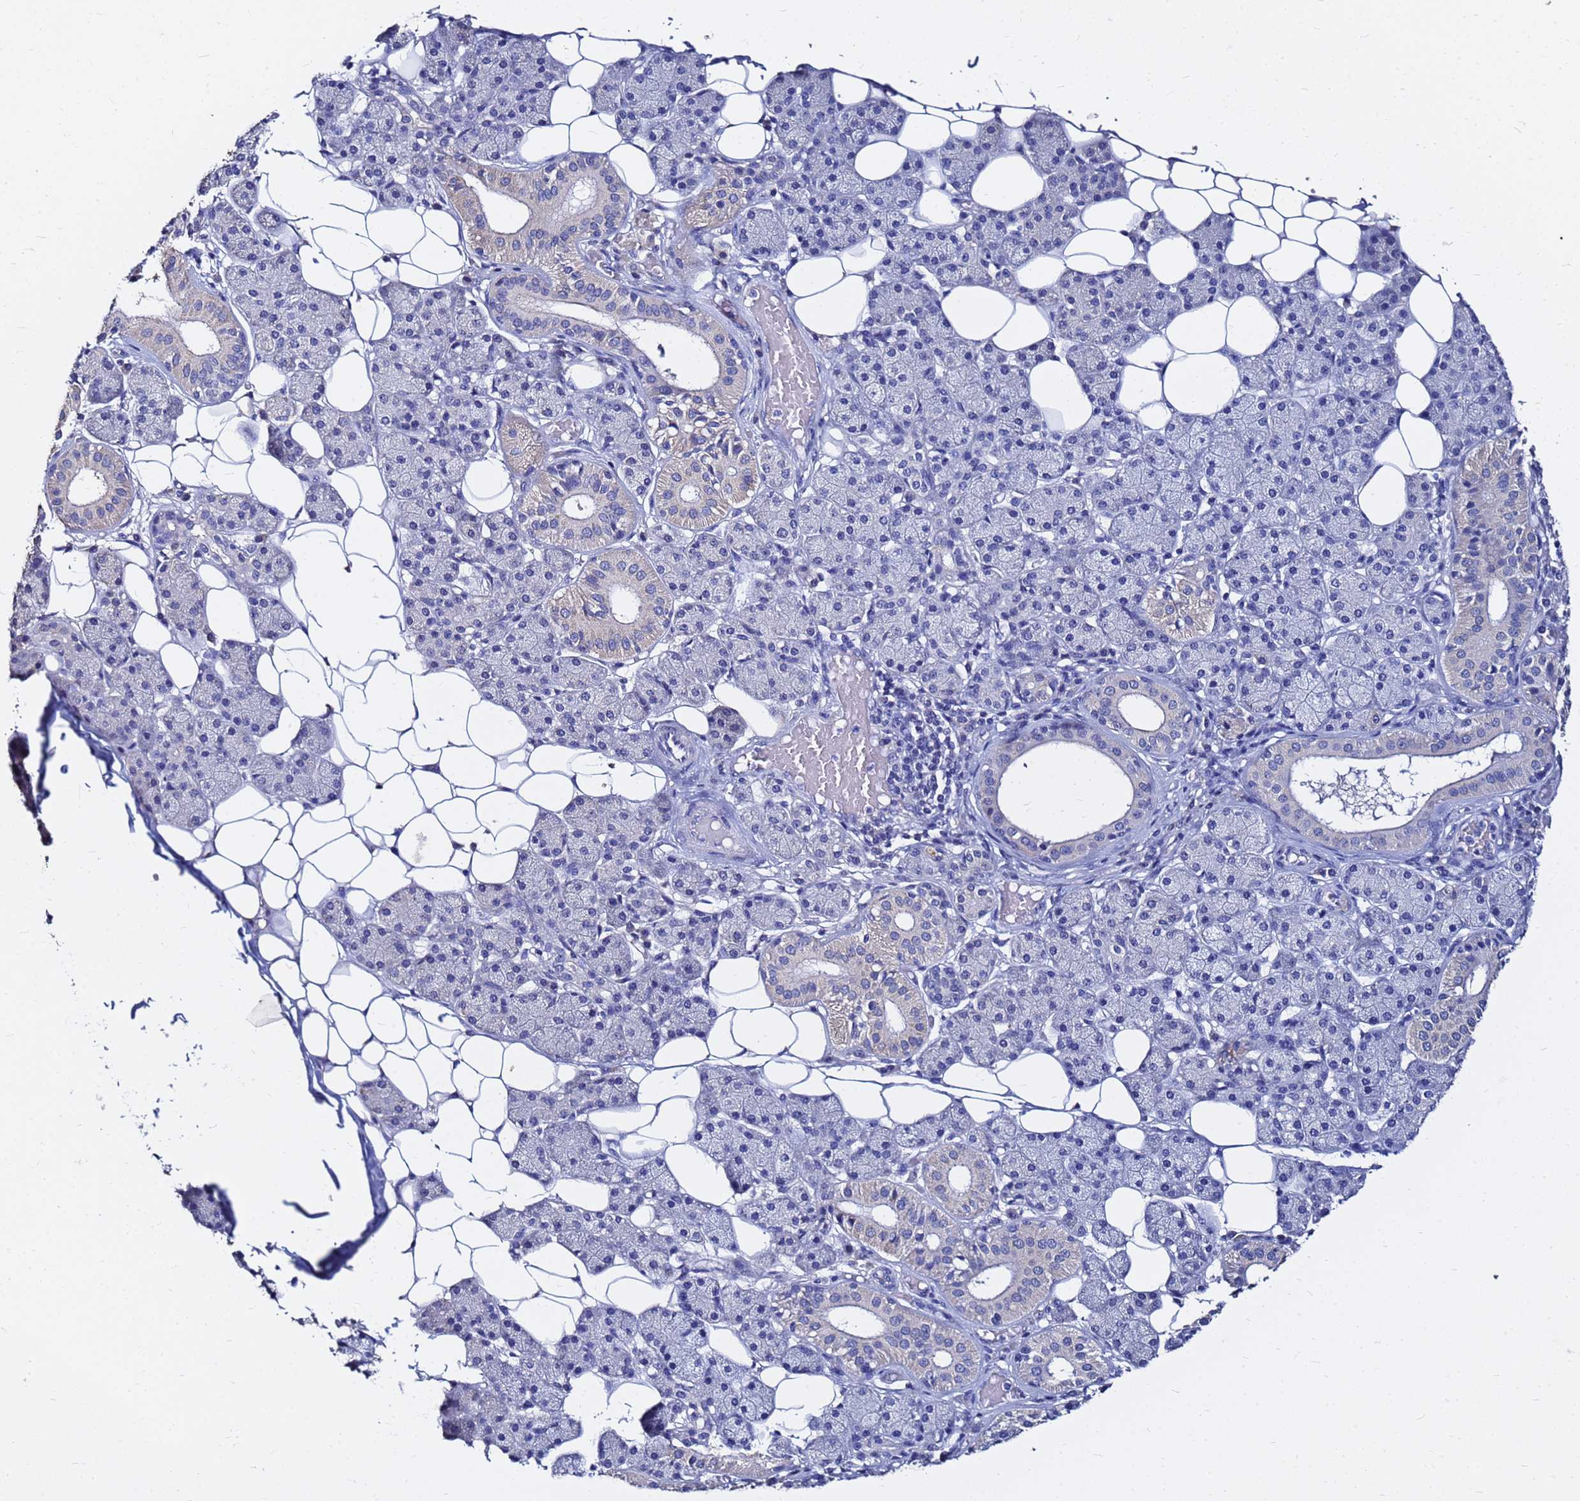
{"staining": {"intensity": "negative", "quantity": "none", "location": "none"}, "tissue": "salivary gland", "cell_type": "Glandular cells", "image_type": "normal", "snomed": [{"axis": "morphology", "description": "Normal tissue, NOS"}, {"axis": "topography", "description": "Salivary gland"}], "caption": "DAB immunohistochemical staining of normal salivary gland reveals no significant expression in glandular cells.", "gene": "FAM183A", "patient": {"sex": "female", "age": 33}}